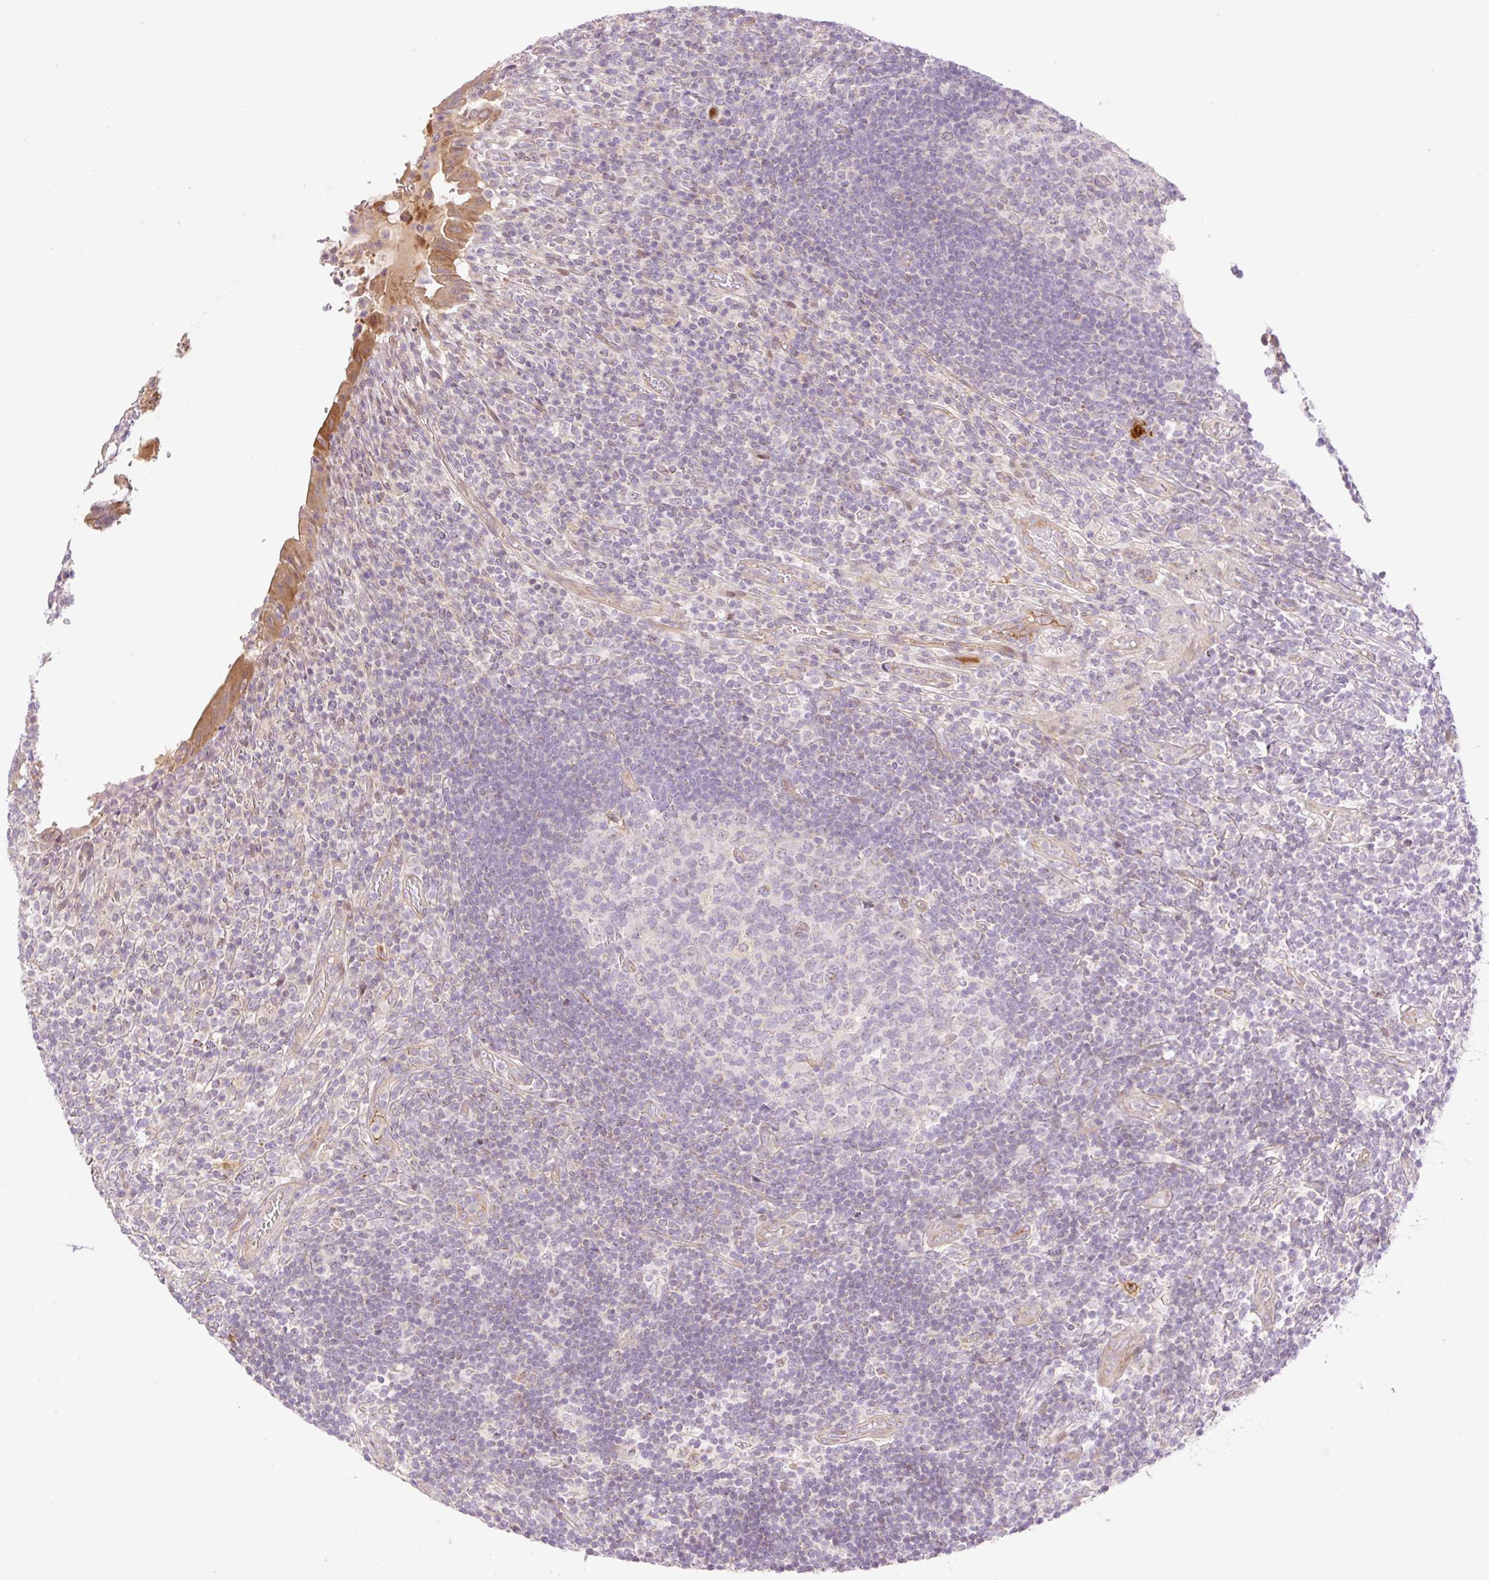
{"staining": {"intensity": "moderate", "quantity": "25%-75%", "location": "cytoplasmic/membranous"}, "tissue": "appendix", "cell_type": "Glandular cells", "image_type": "normal", "snomed": [{"axis": "morphology", "description": "Normal tissue, NOS"}, {"axis": "topography", "description": "Appendix"}], "caption": "Appendix stained with immunohistochemistry (IHC) reveals moderate cytoplasmic/membranous expression in approximately 25%-75% of glandular cells. Using DAB (brown) and hematoxylin (blue) stains, captured at high magnification using brightfield microscopy.", "gene": "ZNF394", "patient": {"sex": "female", "age": 43}}